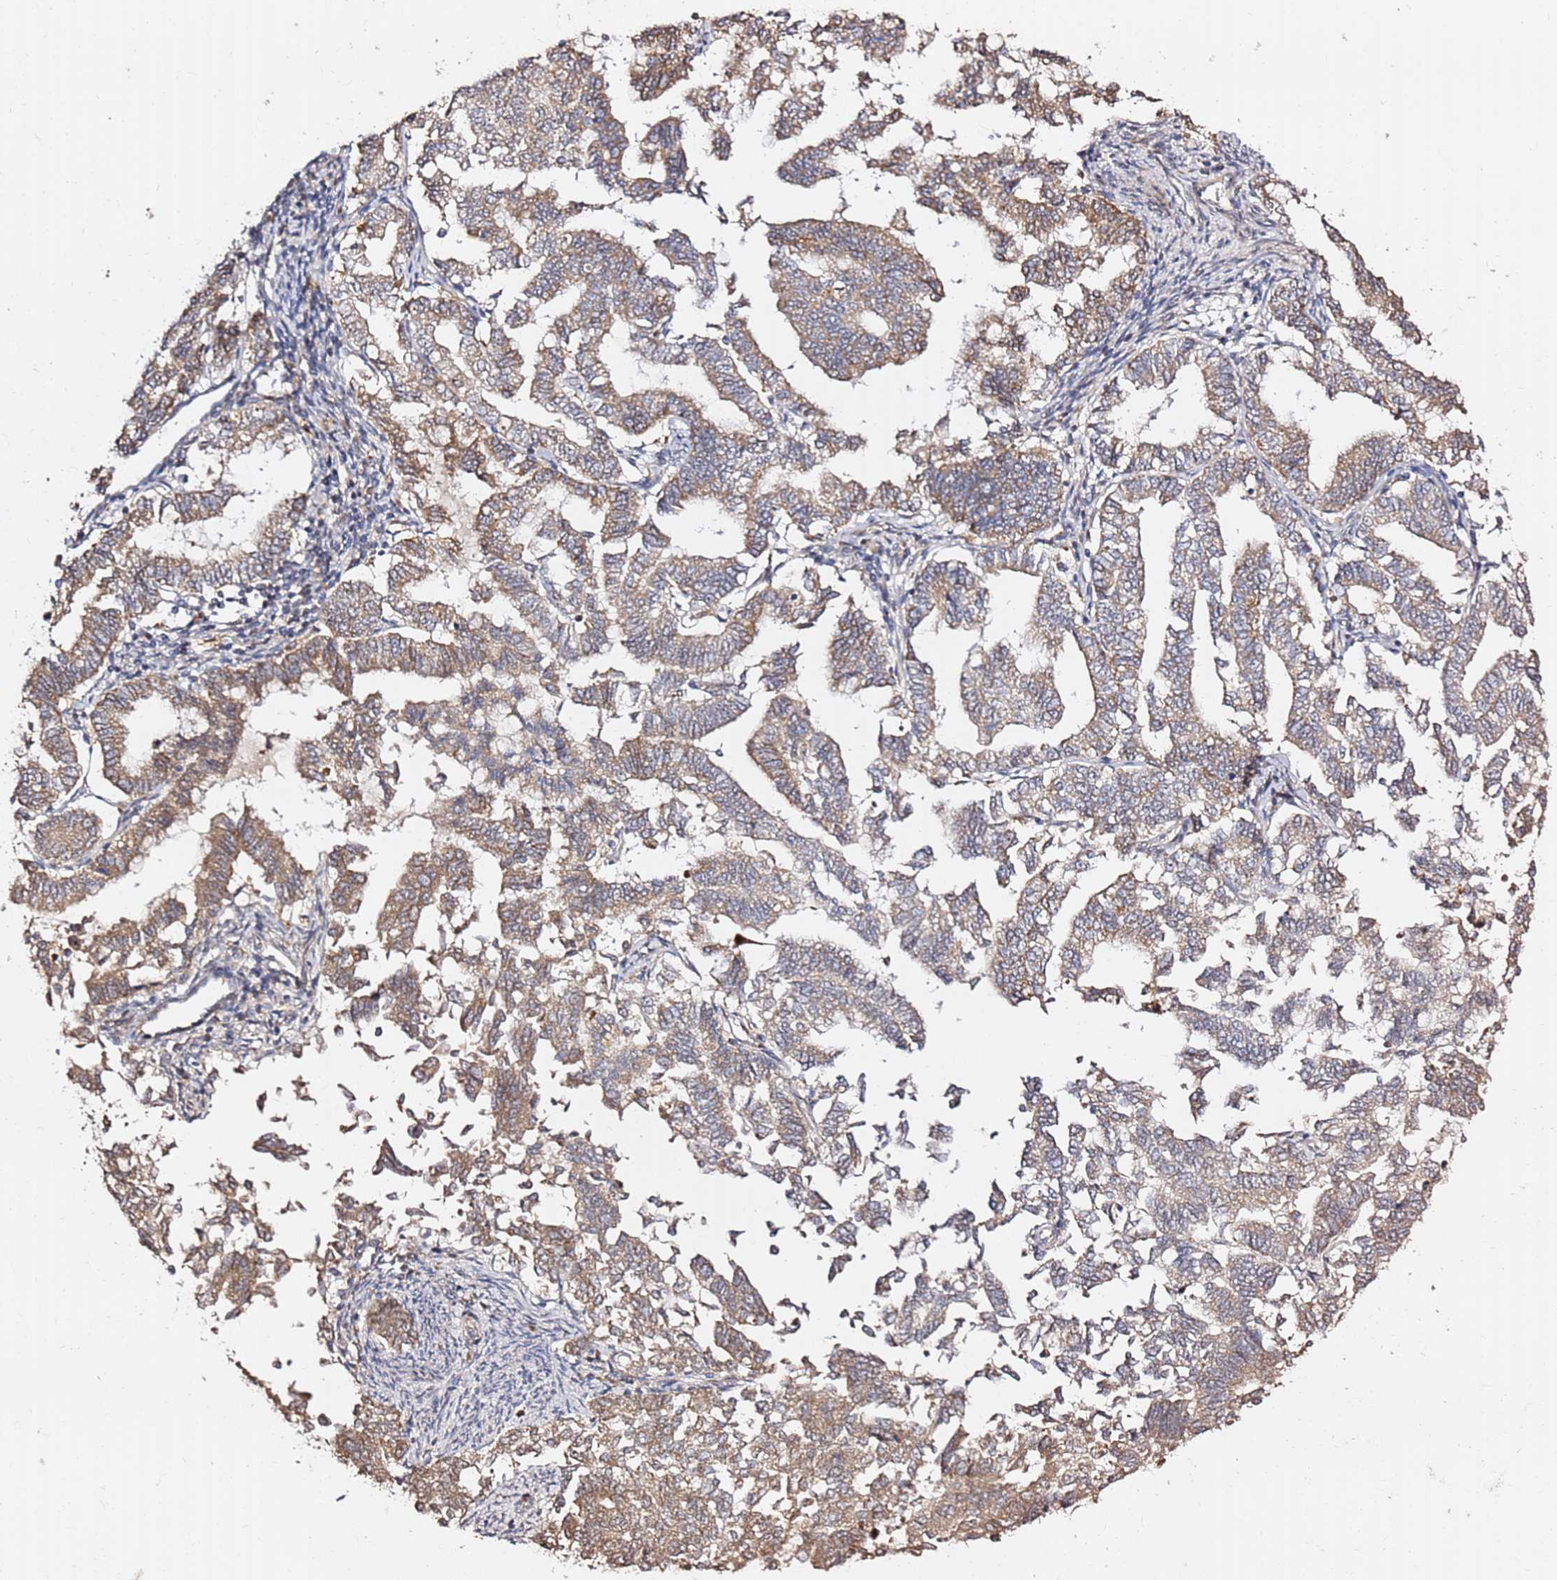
{"staining": {"intensity": "moderate", "quantity": ">75%", "location": "cytoplasmic/membranous"}, "tissue": "endometrial cancer", "cell_type": "Tumor cells", "image_type": "cancer", "snomed": [{"axis": "morphology", "description": "Adenocarcinoma, NOS"}, {"axis": "topography", "description": "Endometrium"}], "caption": "Protein positivity by immunohistochemistry (IHC) shows moderate cytoplasmic/membranous expression in approximately >75% of tumor cells in endometrial cancer.", "gene": "KIF25", "patient": {"sex": "female", "age": 79}}